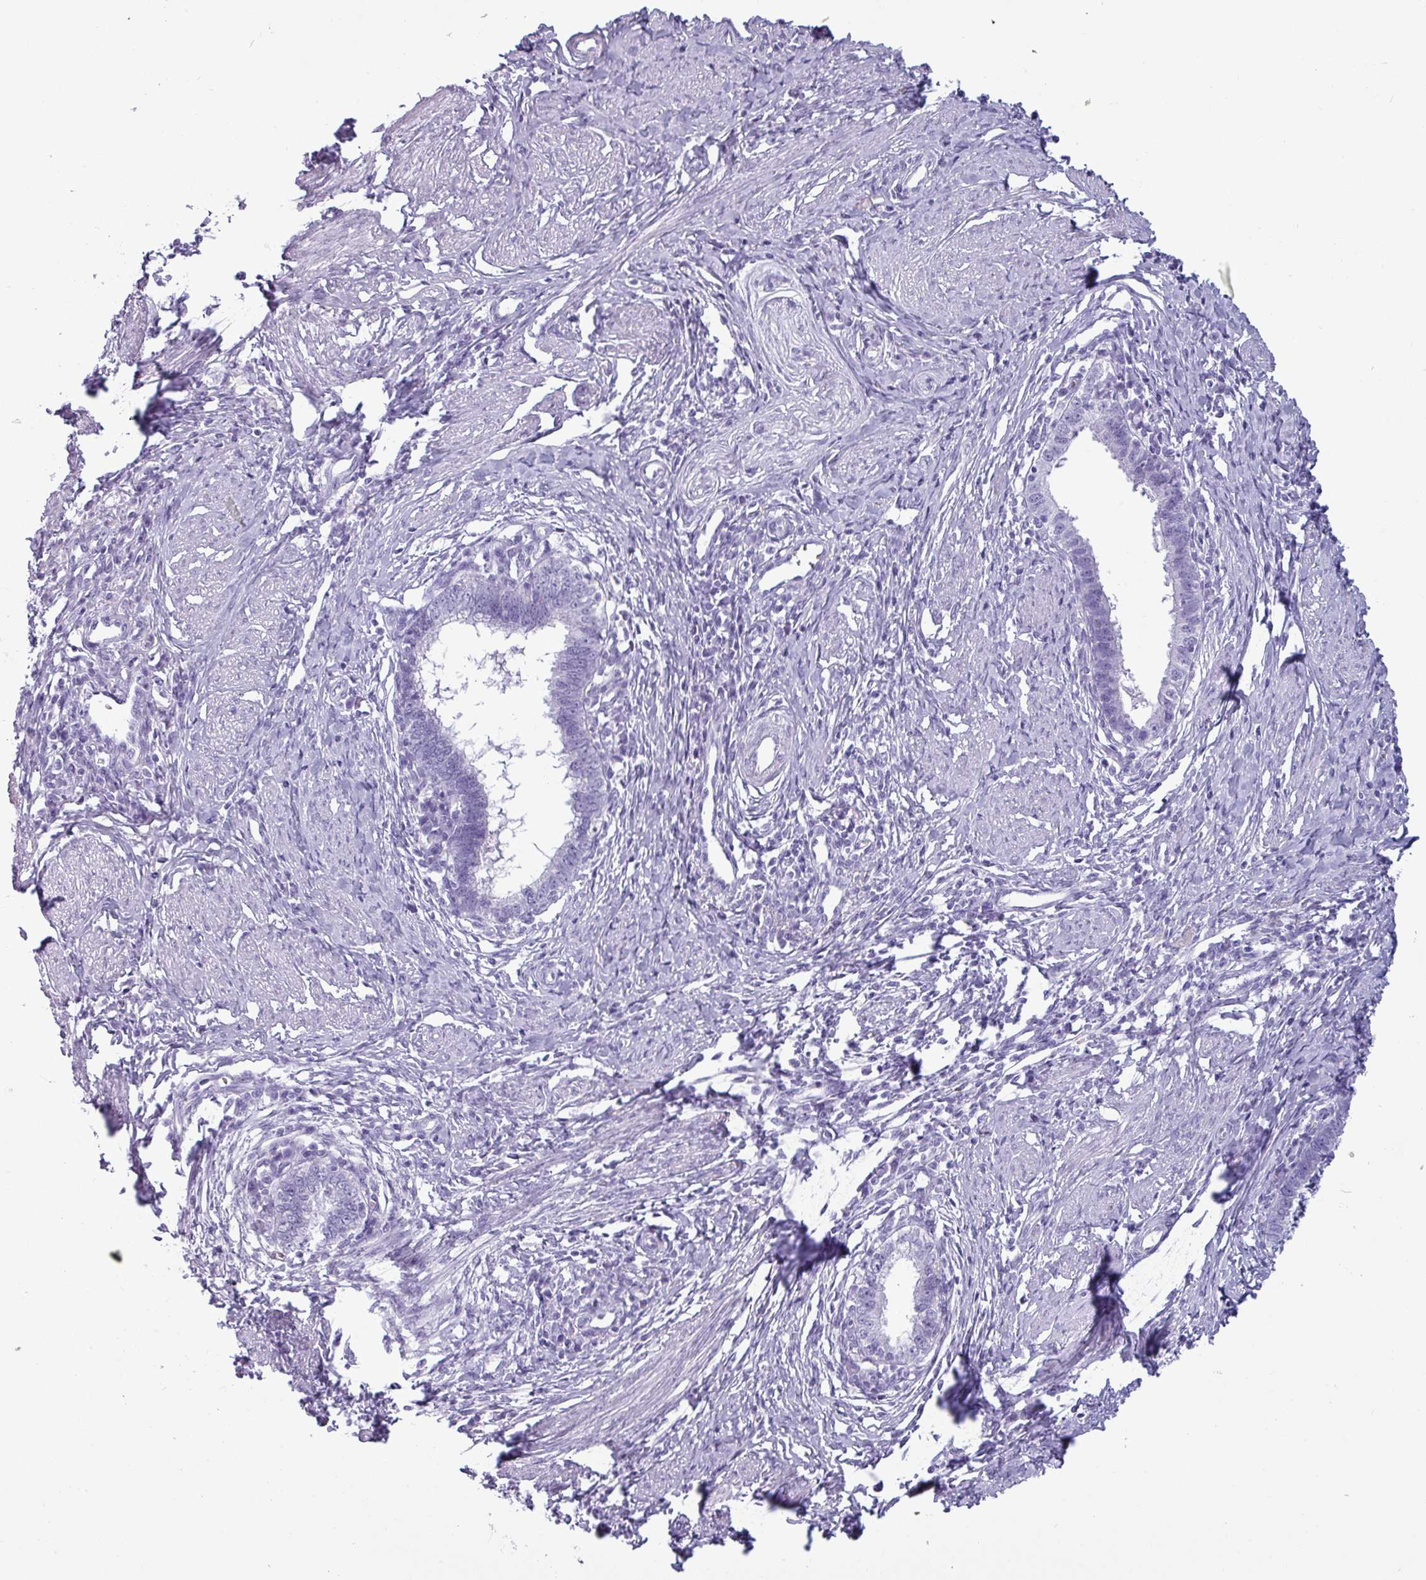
{"staining": {"intensity": "negative", "quantity": "none", "location": "none"}, "tissue": "cervical cancer", "cell_type": "Tumor cells", "image_type": "cancer", "snomed": [{"axis": "morphology", "description": "Adenocarcinoma, NOS"}, {"axis": "topography", "description": "Cervix"}], "caption": "There is no significant staining in tumor cells of adenocarcinoma (cervical). Nuclei are stained in blue.", "gene": "CRYBB2", "patient": {"sex": "female", "age": 36}}